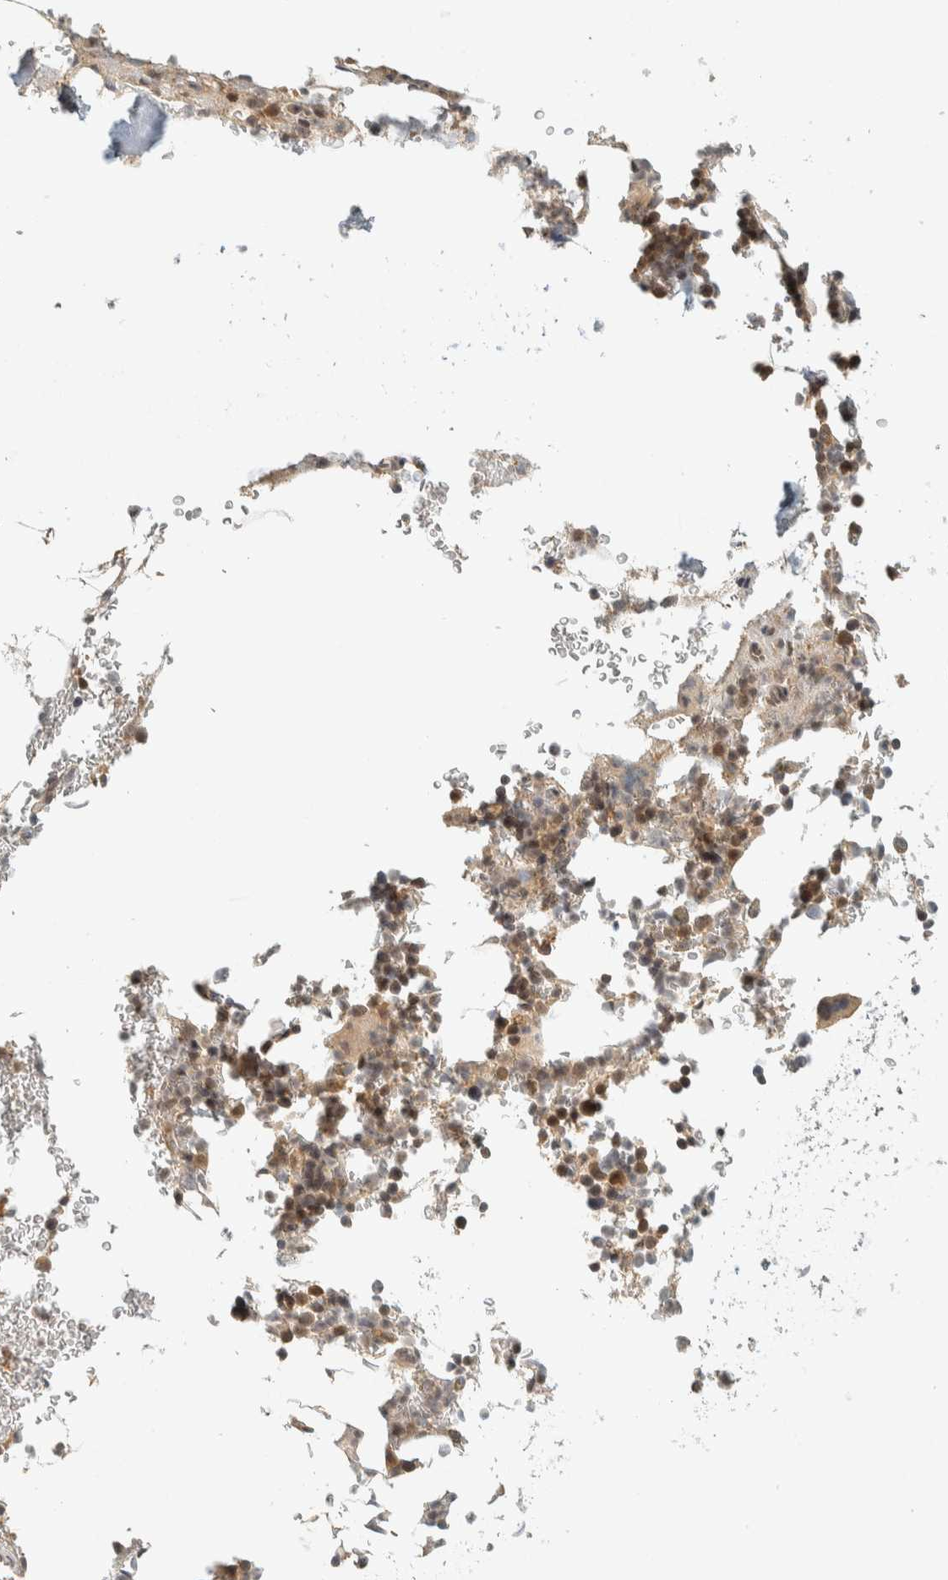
{"staining": {"intensity": "moderate", "quantity": "<25%", "location": "cytoplasmic/membranous,nuclear"}, "tissue": "bone marrow", "cell_type": "Hematopoietic cells", "image_type": "normal", "snomed": [{"axis": "morphology", "description": "Normal tissue, NOS"}, {"axis": "topography", "description": "Bone marrow"}], "caption": "A high-resolution histopathology image shows immunohistochemistry staining of unremarkable bone marrow, which shows moderate cytoplasmic/membranous,nuclear expression in approximately <25% of hematopoietic cells. (Stains: DAB (3,3'-diaminobenzidine) in brown, nuclei in blue, Microscopy: brightfield microscopy at high magnification).", "gene": "KIFAP3", "patient": {"sex": "female", "age": 81}}